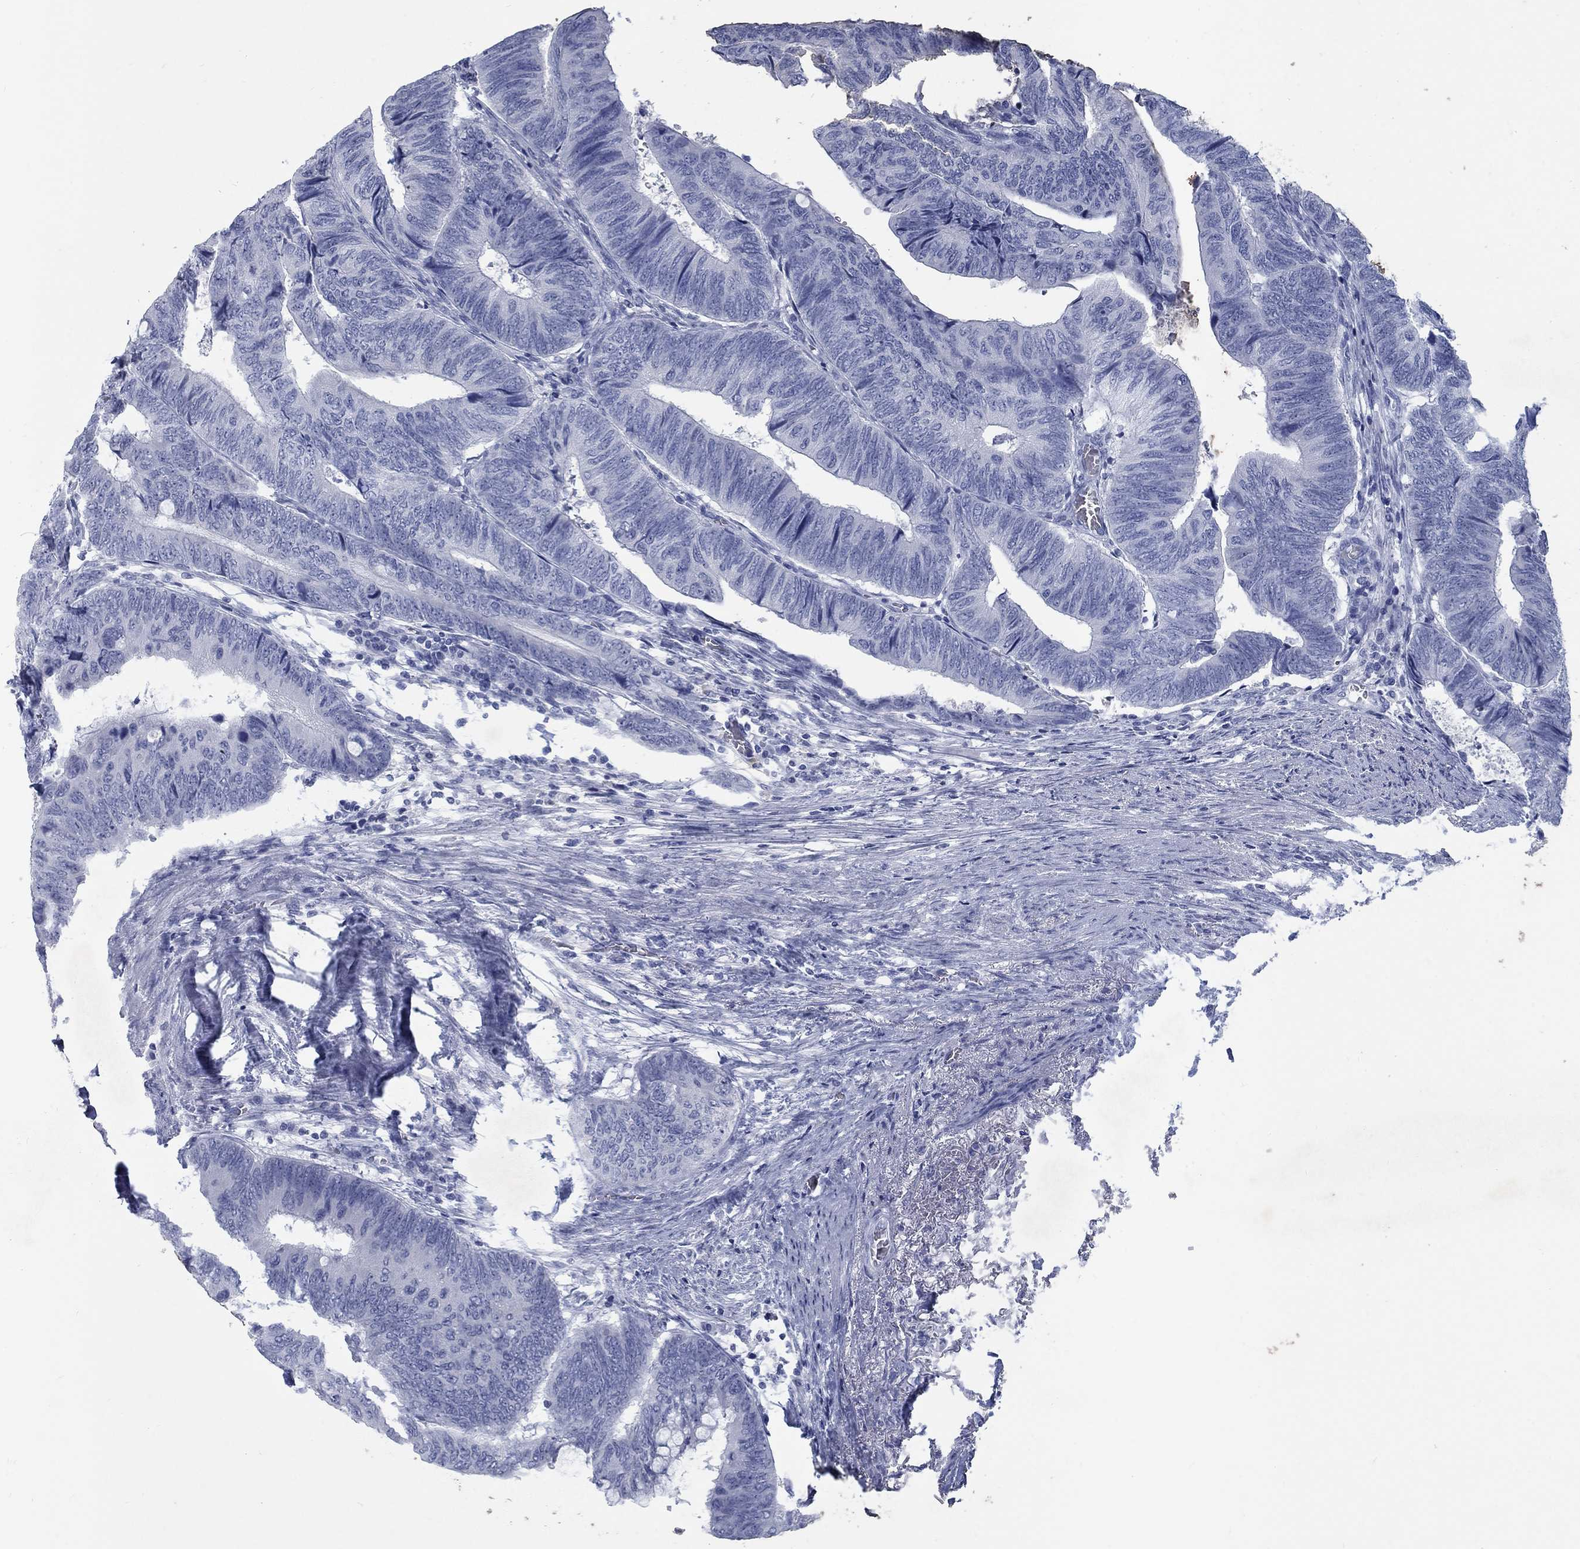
{"staining": {"intensity": "negative", "quantity": "none", "location": "none"}, "tissue": "colorectal cancer", "cell_type": "Tumor cells", "image_type": "cancer", "snomed": [{"axis": "morphology", "description": "Normal tissue, NOS"}, {"axis": "morphology", "description": "Adenocarcinoma, NOS"}, {"axis": "topography", "description": "Rectum"}, {"axis": "topography", "description": "Peripheral nerve tissue"}], "caption": "The IHC photomicrograph has no significant expression in tumor cells of colorectal cancer tissue. (DAB (3,3'-diaminobenzidine) IHC, high magnification).", "gene": "RFTN2", "patient": {"sex": "male", "age": 92}}